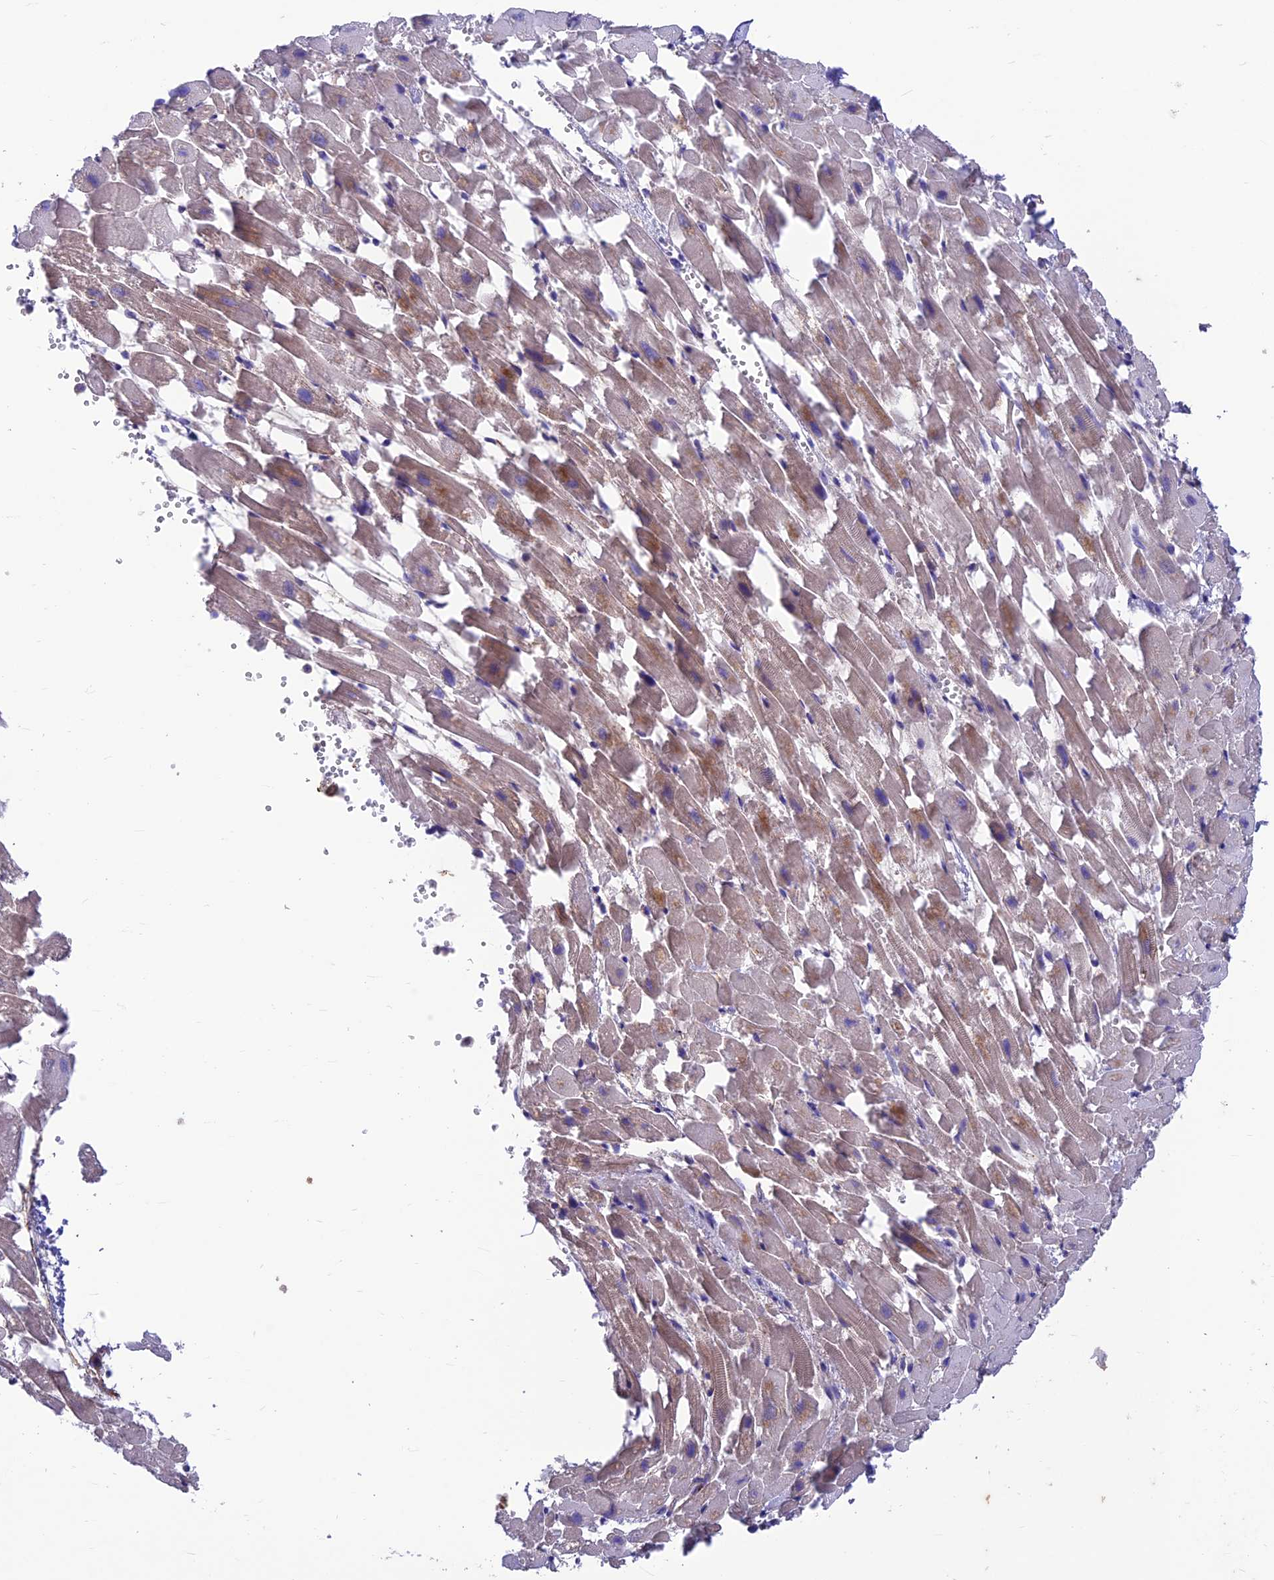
{"staining": {"intensity": "weak", "quantity": "25%-75%", "location": "cytoplasmic/membranous"}, "tissue": "heart muscle", "cell_type": "Cardiomyocytes", "image_type": "normal", "snomed": [{"axis": "morphology", "description": "Normal tissue, NOS"}, {"axis": "topography", "description": "Heart"}], "caption": "Protein staining of normal heart muscle shows weak cytoplasmic/membranous staining in approximately 25%-75% of cardiomyocytes. (DAB (3,3'-diaminobenzidine) IHC with brightfield microscopy, high magnification).", "gene": "VPS16", "patient": {"sex": "female", "age": 64}}